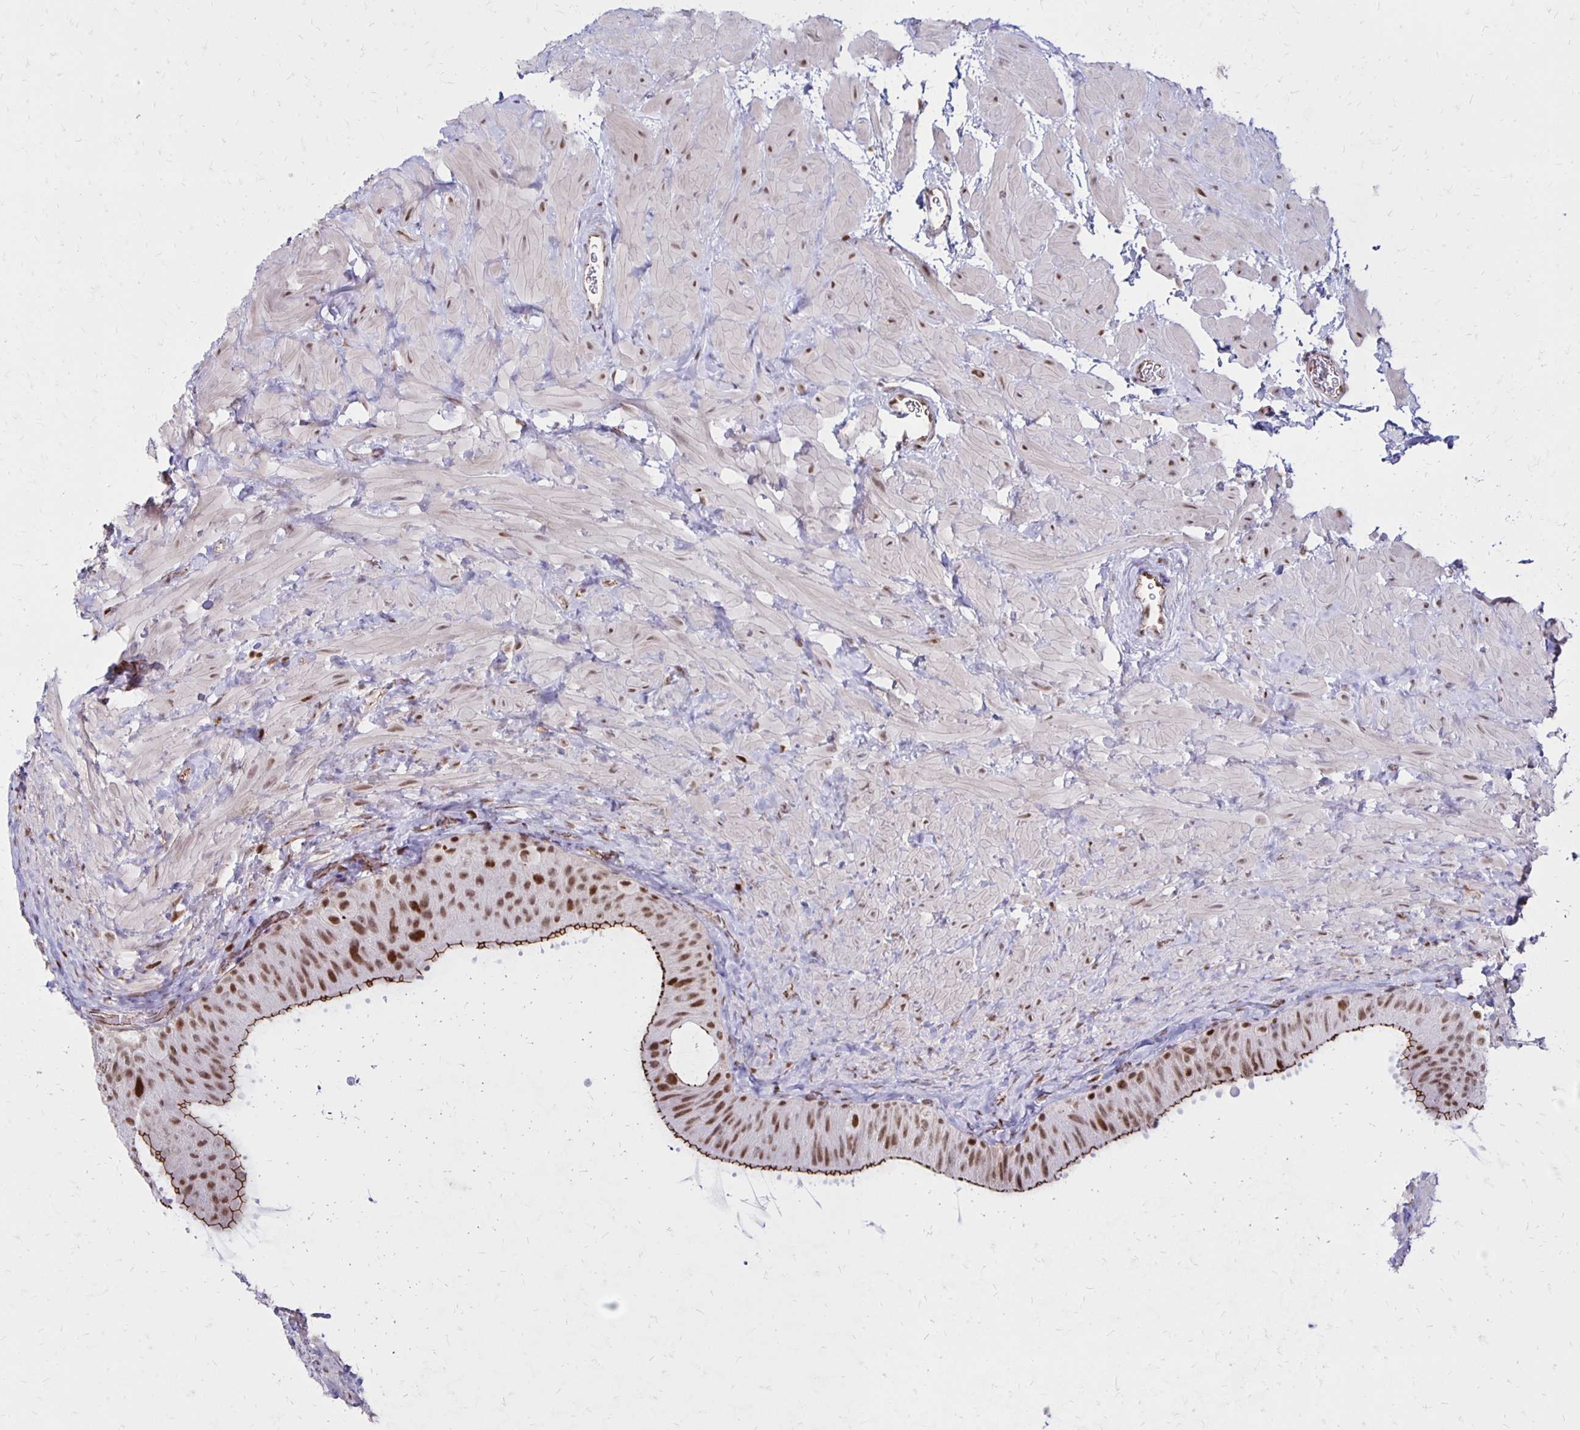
{"staining": {"intensity": "moderate", "quantity": ">75%", "location": "cytoplasmic/membranous,nuclear"}, "tissue": "epididymis", "cell_type": "Glandular cells", "image_type": "normal", "snomed": [{"axis": "morphology", "description": "Normal tissue, NOS"}, {"axis": "topography", "description": "Epididymis, spermatic cord, NOS"}, {"axis": "topography", "description": "Epididymis"}], "caption": "Immunohistochemical staining of unremarkable epididymis displays moderate cytoplasmic/membranous,nuclear protein expression in approximately >75% of glandular cells.", "gene": "DDB2", "patient": {"sex": "male", "age": 31}}